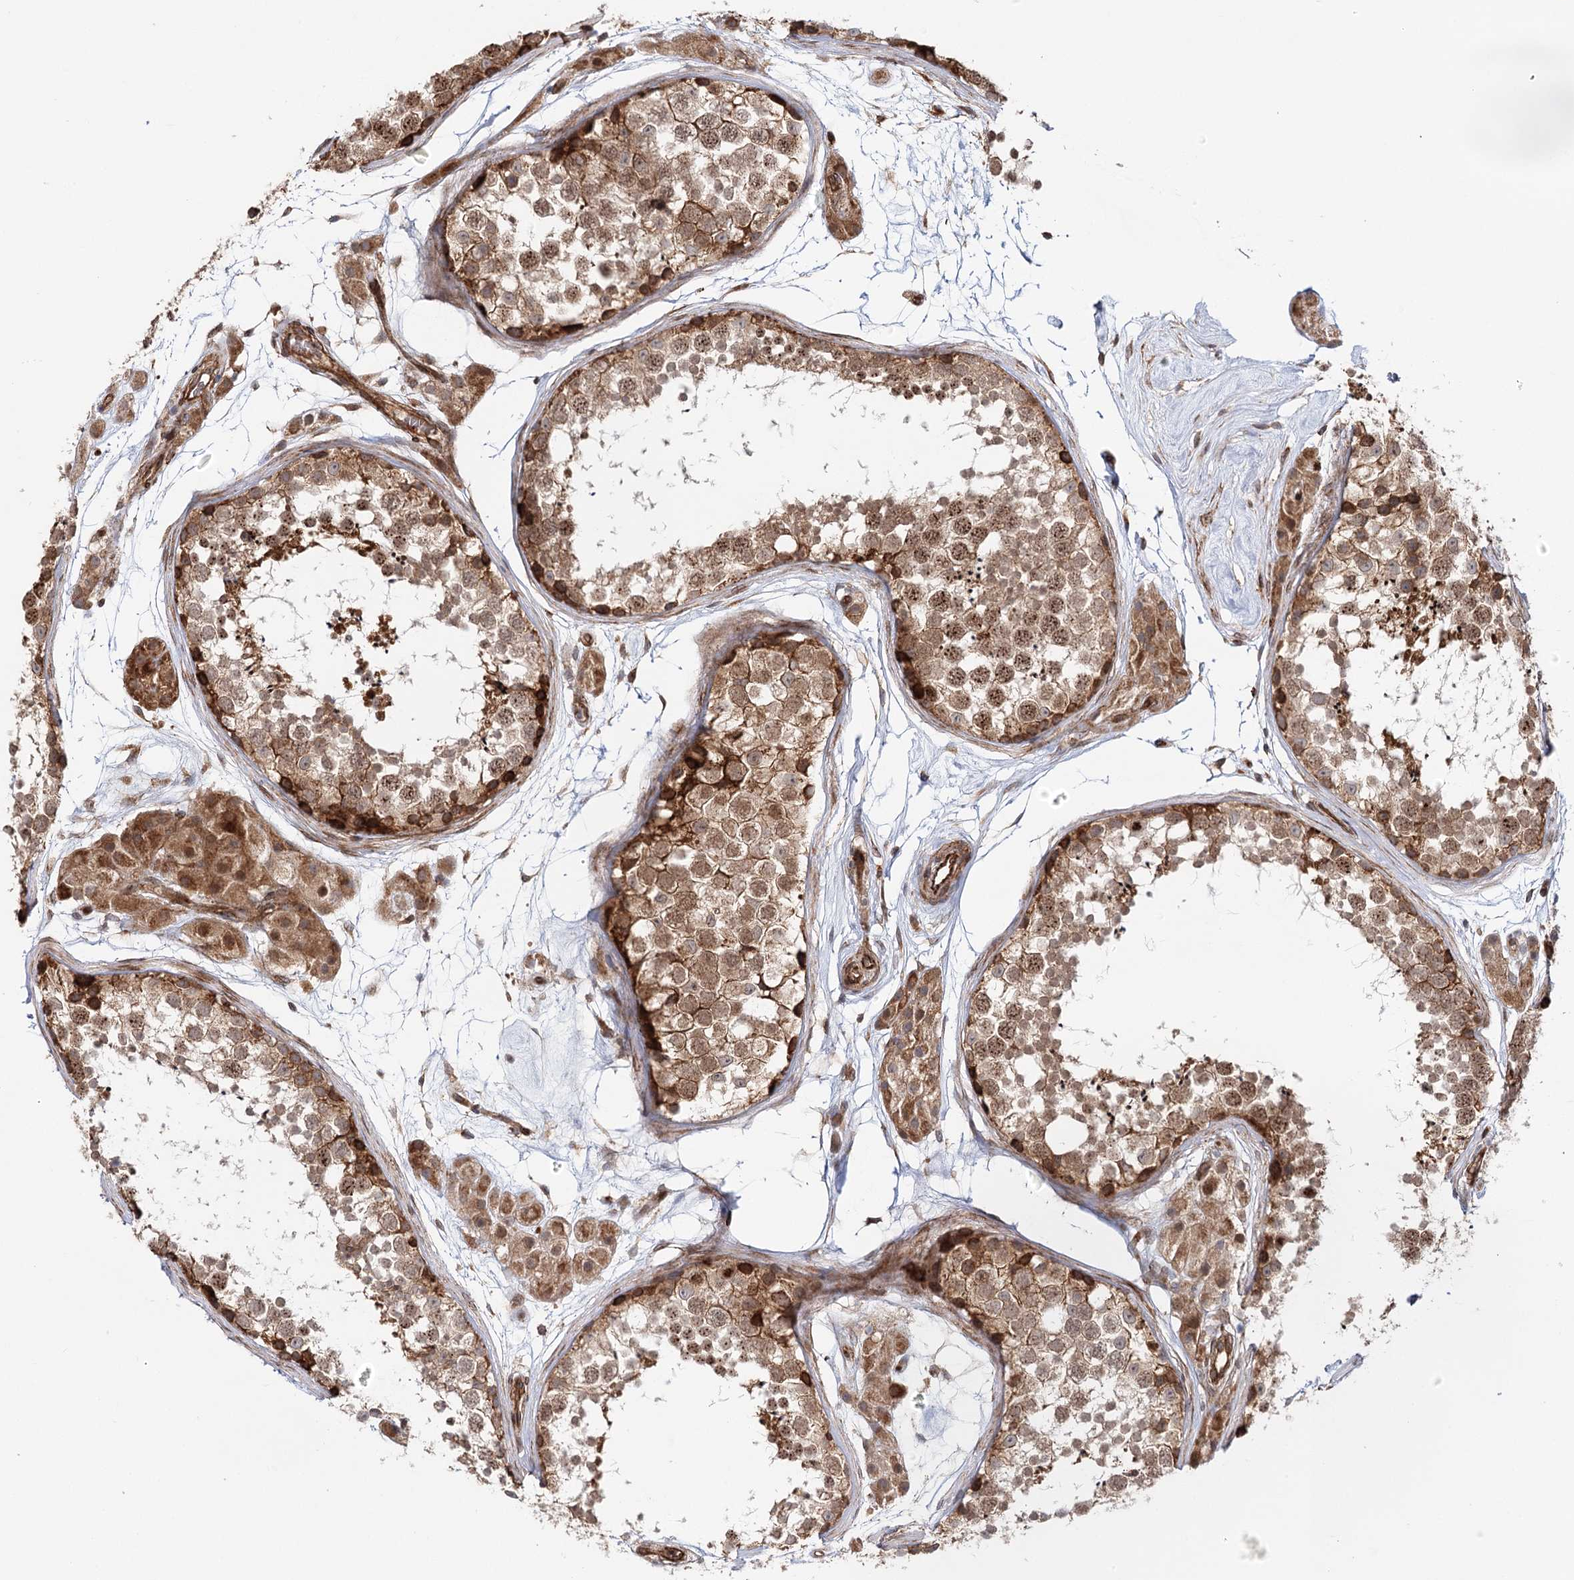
{"staining": {"intensity": "moderate", "quantity": ">75%", "location": "cytoplasmic/membranous,nuclear"}, "tissue": "testis", "cell_type": "Cells in seminiferous ducts", "image_type": "normal", "snomed": [{"axis": "morphology", "description": "Normal tissue, NOS"}, {"axis": "topography", "description": "Testis"}], "caption": "DAB (3,3'-diaminobenzidine) immunohistochemical staining of unremarkable testis reveals moderate cytoplasmic/membranous,nuclear protein positivity in about >75% of cells in seminiferous ducts.", "gene": "MKNK1", "patient": {"sex": "male", "age": 56}}